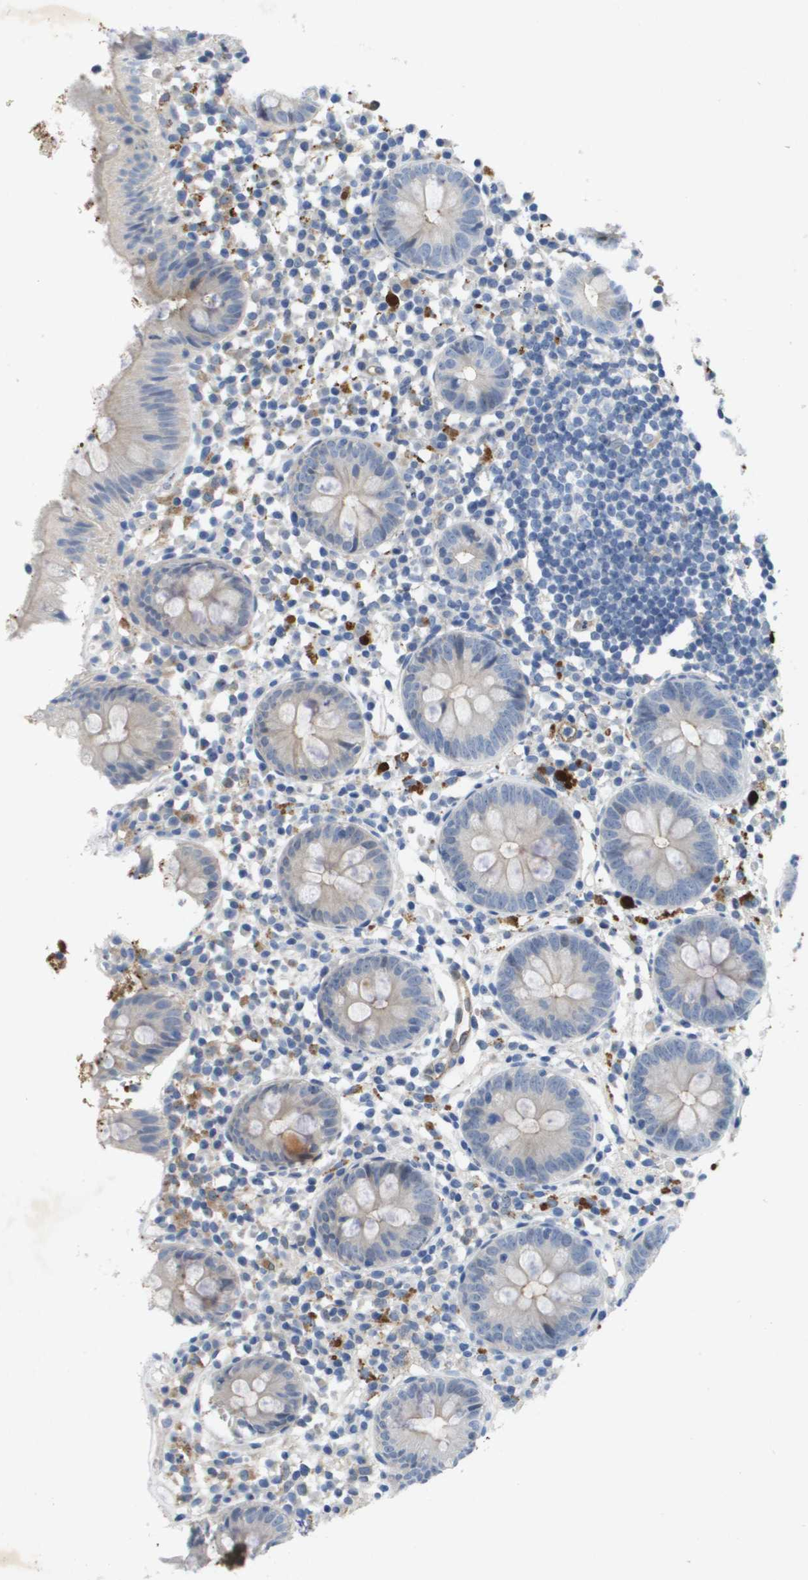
{"staining": {"intensity": "weak", "quantity": "<25%", "location": "cytoplasmic/membranous"}, "tissue": "appendix", "cell_type": "Glandular cells", "image_type": "normal", "snomed": [{"axis": "morphology", "description": "Normal tissue, NOS"}, {"axis": "topography", "description": "Appendix"}], "caption": "Appendix was stained to show a protein in brown. There is no significant staining in glandular cells. (Stains: DAB (3,3'-diaminobenzidine) IHC with hematoxylin counter stain, Microscopy: brightfield microscopy at high magnification).", "gene": "LIPG", "patient": {"sex": "female", "age": 20}}